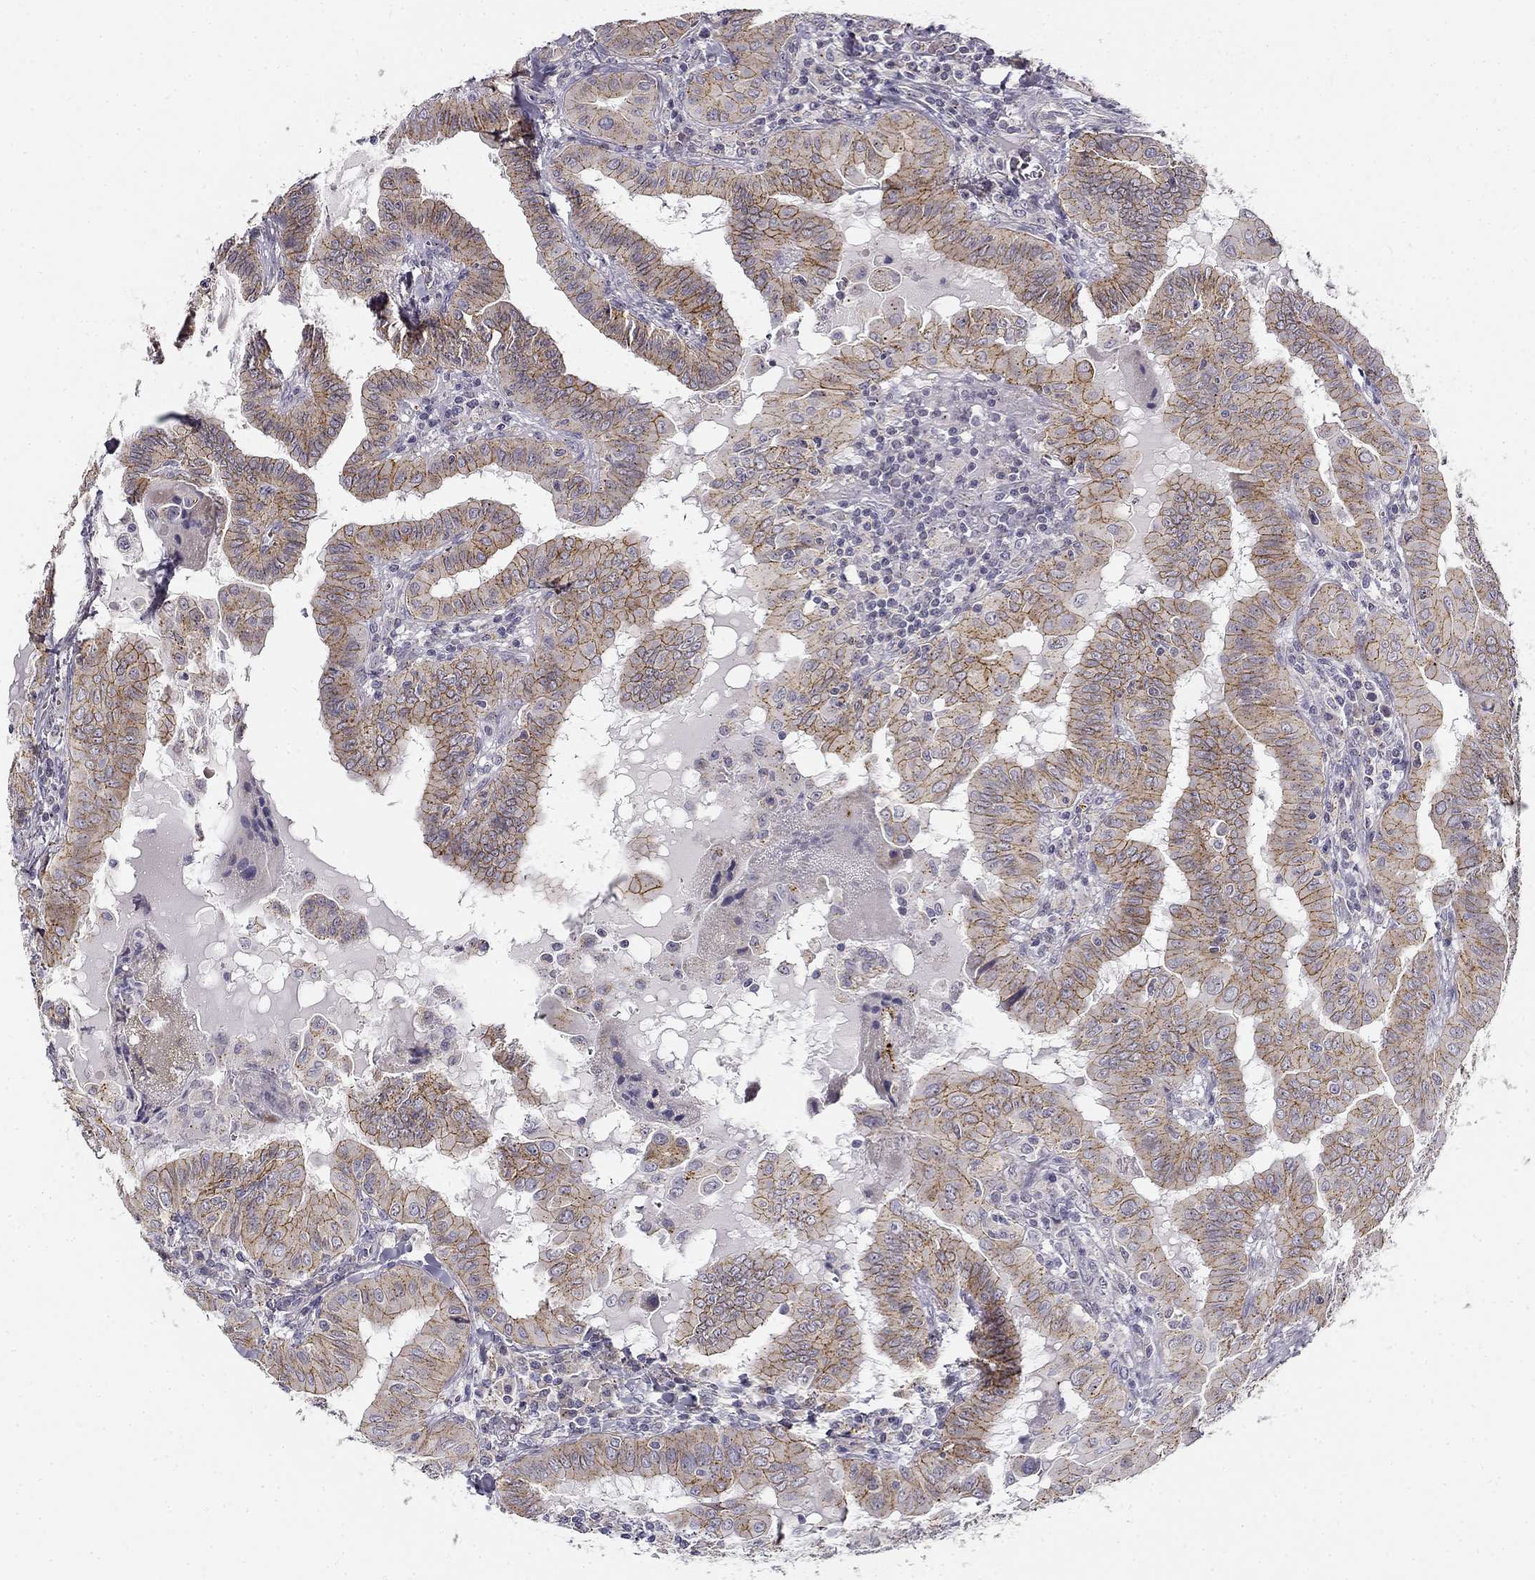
{"staining": {"intensity": "strong", "quantity": ">75%", "location": "cytoplasmic/membranous"}, "tissue": "thyroid cancer", "cell_type": "Tumor cells", "image_type": "cancer", "snomed": [{"axis": "morphology", "description": "Papillary adenocarcinoma, NOS"}, {"axis": "topography", "description": "Thyroid gland"}], "caption": "Immunohistochemical staining of human thyroid cancer (papillary adenocarcinoma) displays strong cytoplasmic/membranous protein expression in approximately >75% of tumor cells.", "gene": "CNR1", "patient": {"sex": "female", "age": 37}}